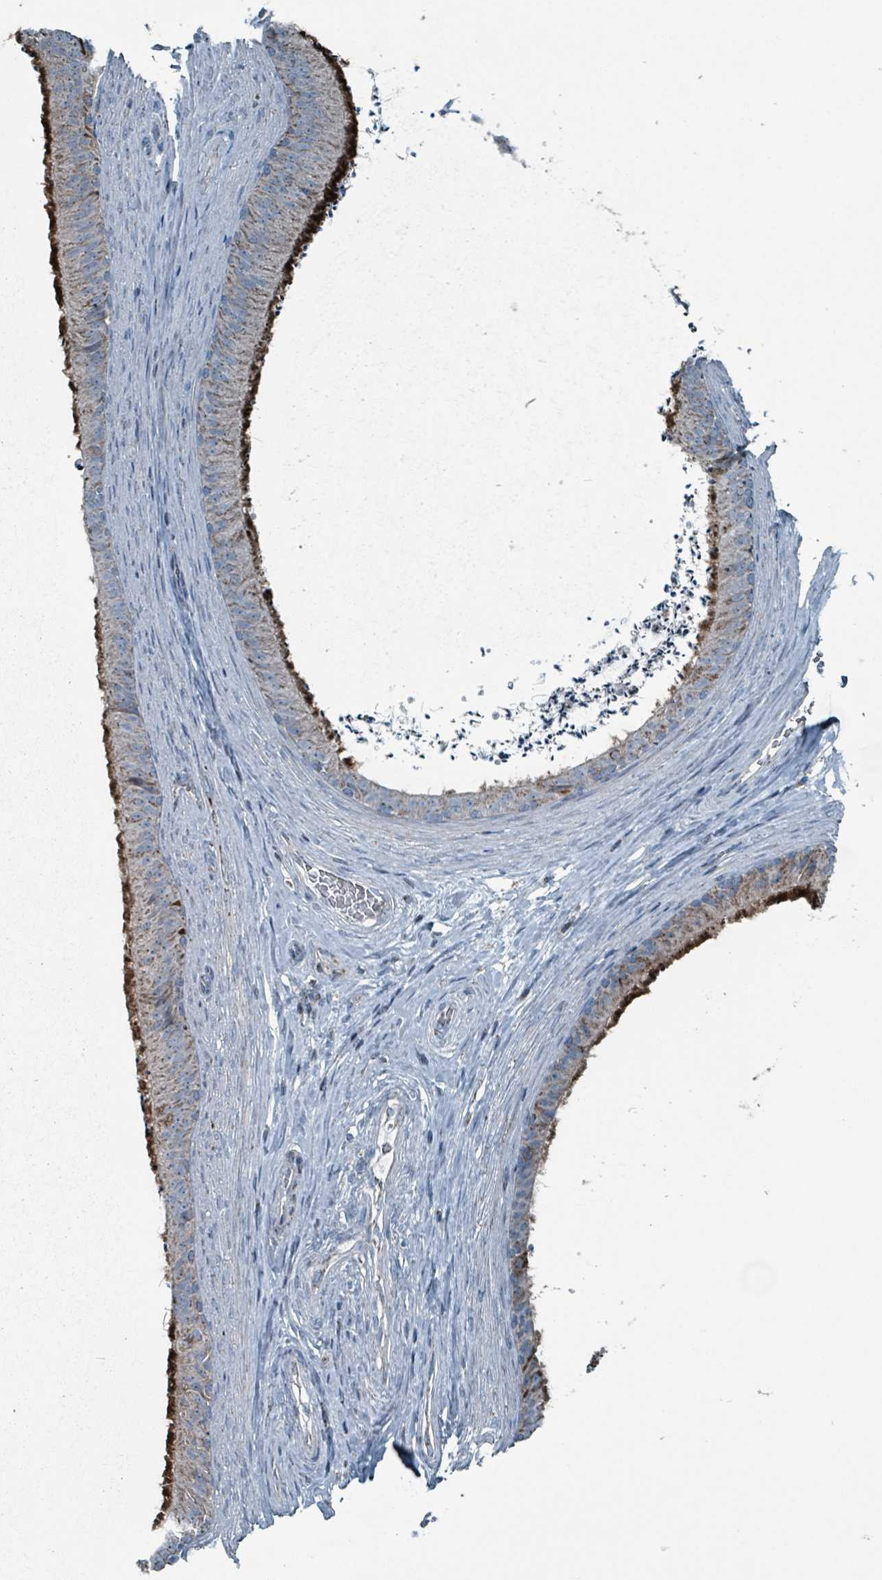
{"staining": {"intensity": "strong", "quantity": "<25%", "location": "cytoplasmic/membranous"}, "tissue": "epididymis", "cell_type": "Glandular cells", "image_type": "normal", "snomed": [{"axis": "morphology", "description": "Normal tissue, NOS"}, {"axis": "topography", "description": "Testis"}, {"axis": "topography", "description": "Epididymis"}], "caption": "This image shows IHC staining of unremarkable epididymis, with medium strong cytoplasmic/membranous expression in about <25% of glandular cells.", "gene": "ABHD18", "patient": {"sex": "male", "age": 41}}